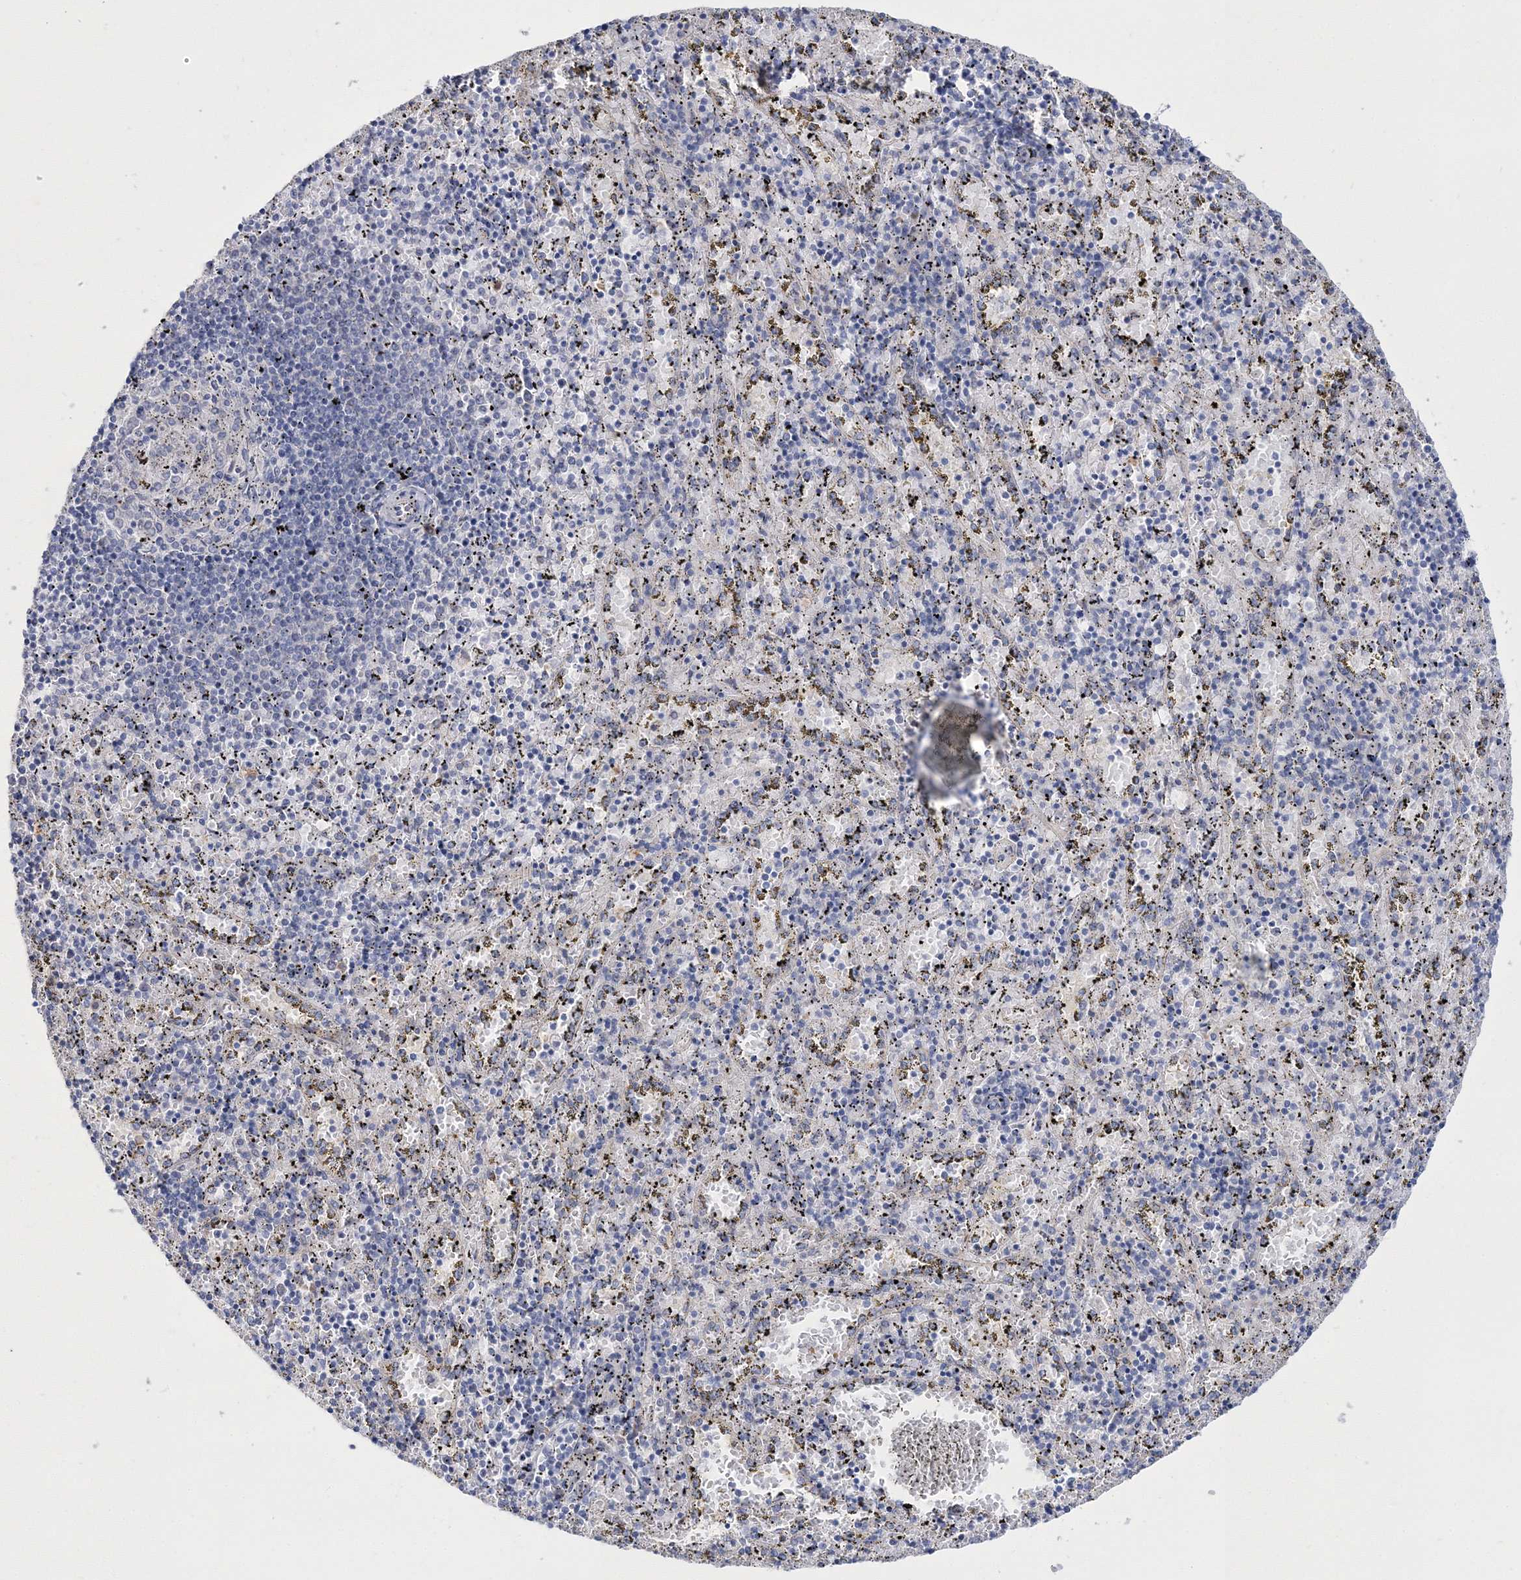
{"staining": {"intensity": "negative", "quantity": "none", "location": "none"}, "tissue": "spleen", "cell_type": "Cells in red pulp", "image_type": "normal", "snomed": [{"axis": "morphology", "description": "Normal tissue, NOS"}, {"axis": "topography", "description": "Spleen"}], "caption": "IHC of benign human spleen reveals no positivity in cells in red pulp.", "gene": "ARHGAP32", "patient": {"sex": "male", "age": 11}}